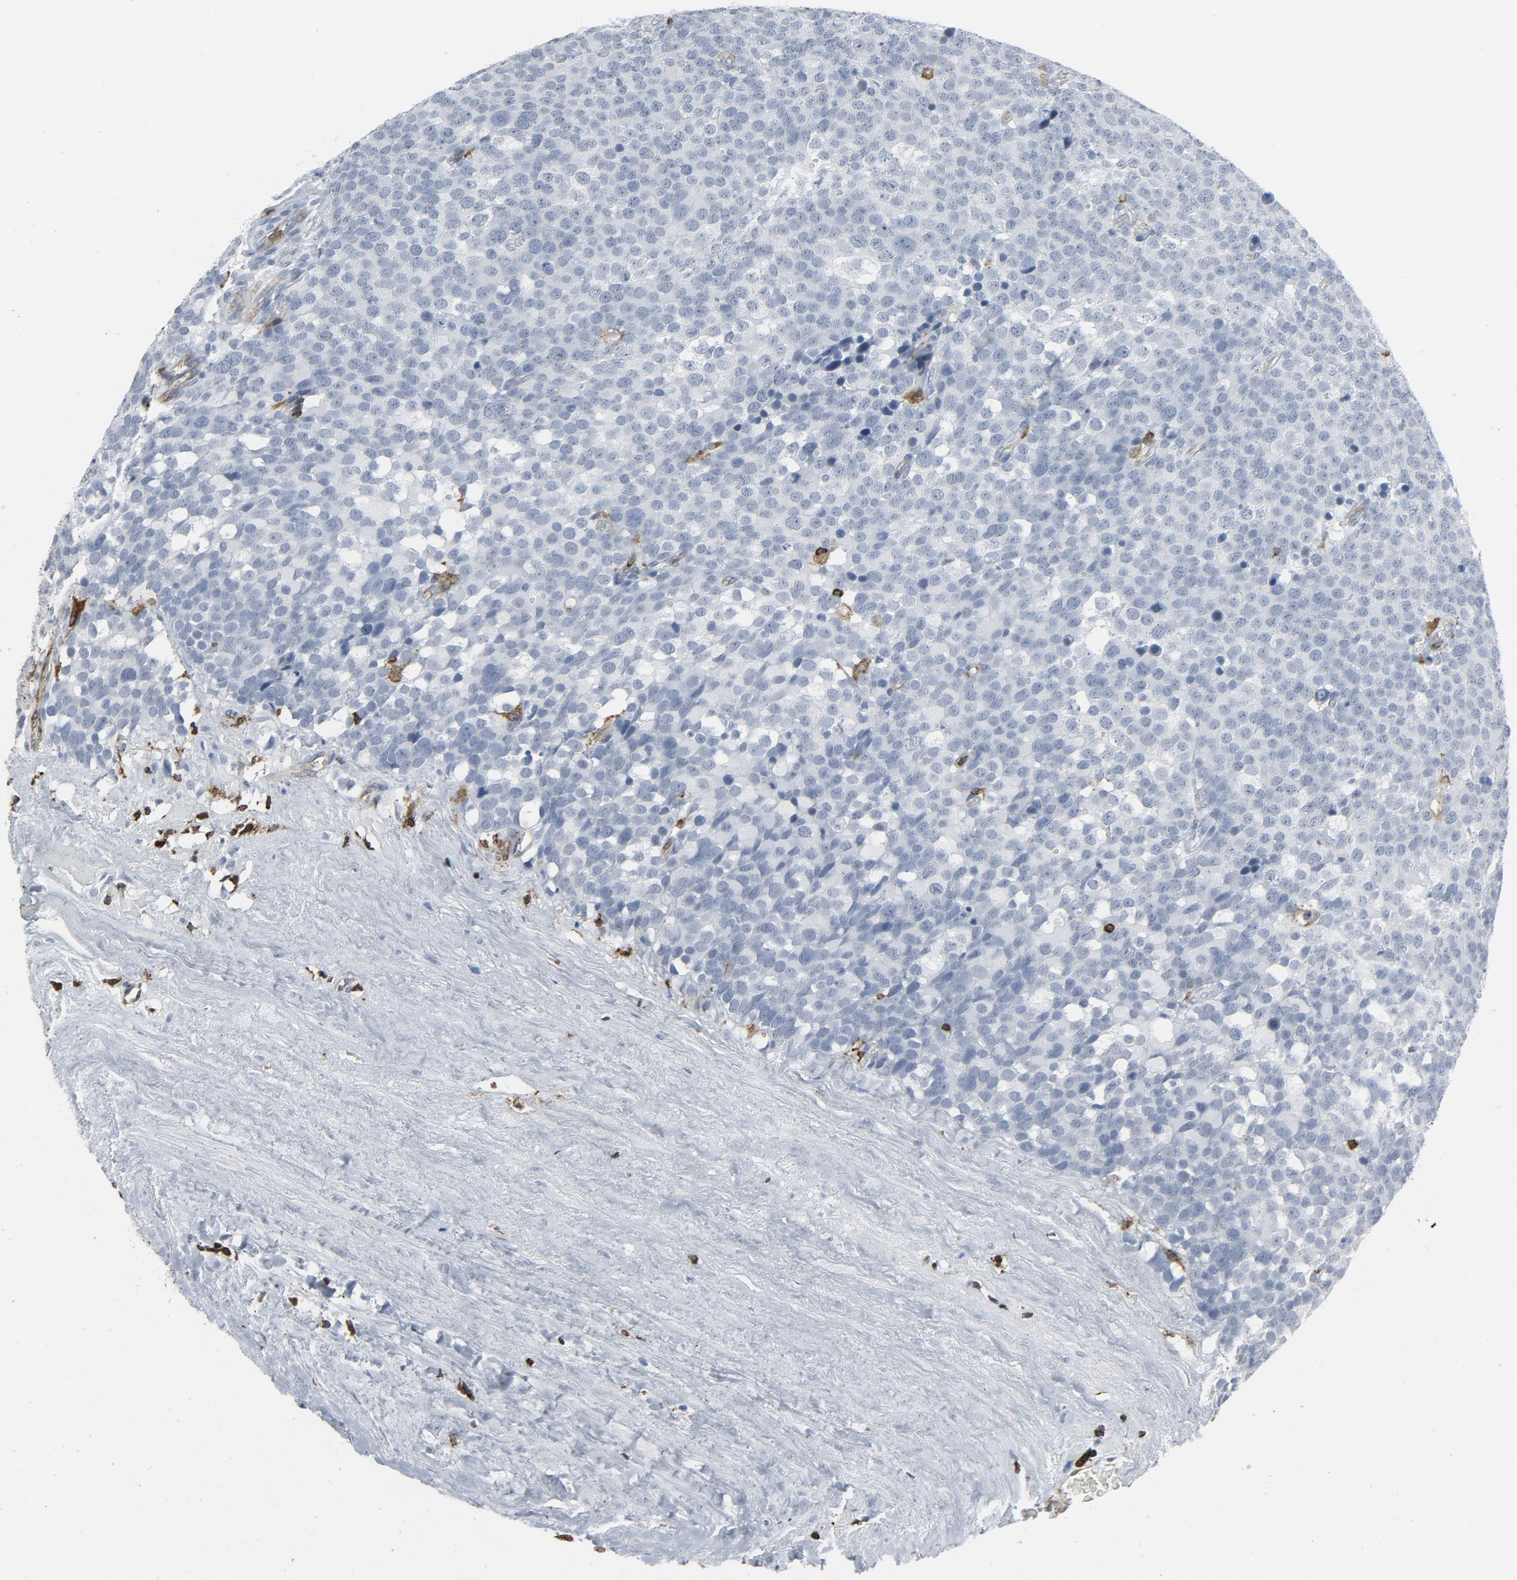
{"staining": {"intensity": "negative", "quantity": "none", "location": "none"}, "tissue": "testis cancer", "cell_type": "Tumor cells", "image_type": "cancer", "snomed": [{"axis": "morphology", "description": "Seminoma, NOS"}, {"axis": "topography", "description": "Testis"}], "caption": "DAB immunohistochemical staining of testis cancer displays no significant expression in tumor cells.", "gene": "LCP2", "patient": {"sex": "male", "age": 71}}